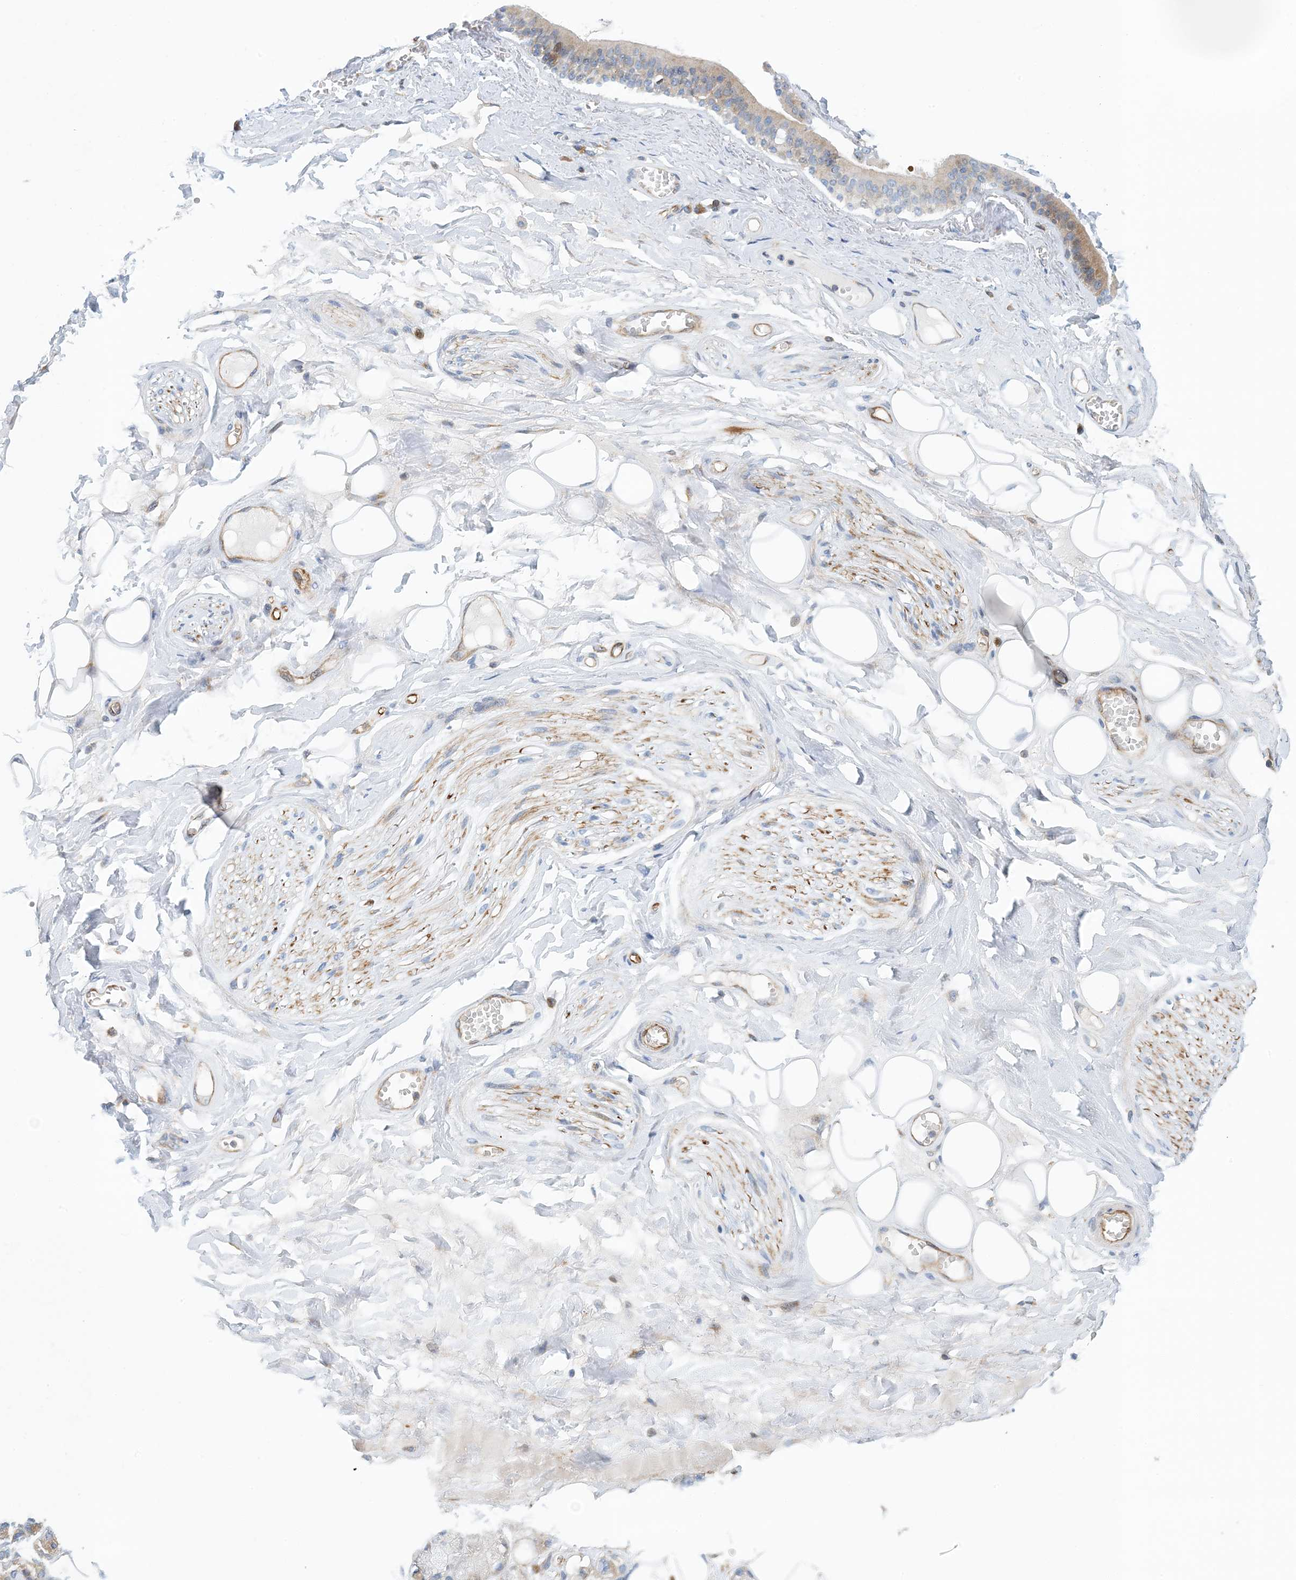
{"staining": {"intensity": "negative", "quantity": "none", "location": "none"}, "tissue": "adipose tissue", "cell_type": "Adipocytes", "image_type": "normal", "snomed": [{"axis": "morphology", "description": "Normal tissue, NOS"}, {"axis": "morphology", "description": "Inflammation, NOS"}, {"axis": "topography", "description": "Salivary gland"}, {"axis": "topography", "description": "Peripheral nerve tissue"}], "caption": "This is an immunohistochemistry photomicrograph of unremarkable adipose tissue. There is no staining in adipocytes.", "gene": "PCDHA2", "patient": {"sex": "female", "age": 75}}